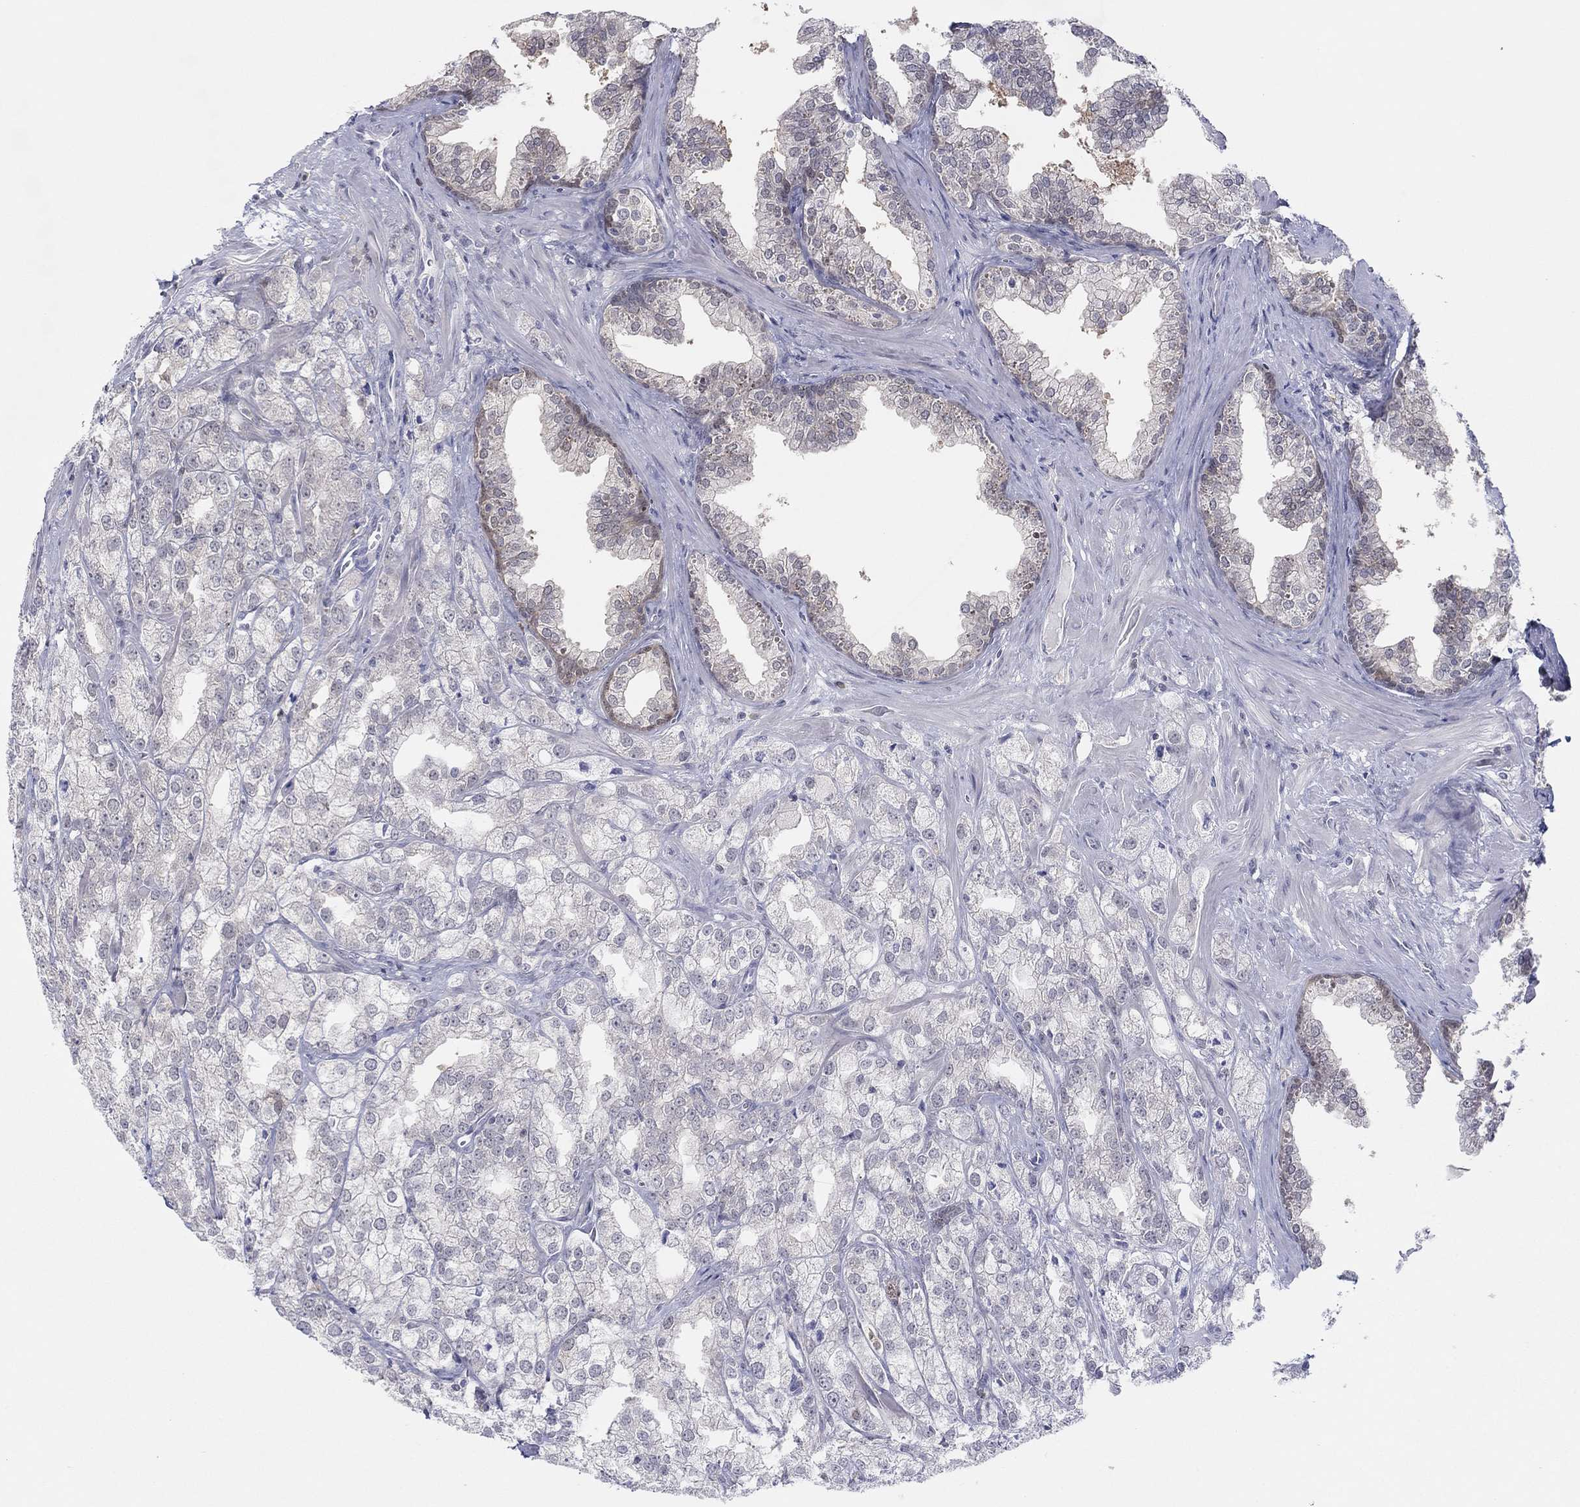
{"staining": {"intensity": "negative", "quantity": "none", "location": "none"}, "tissue": "prostate cancer", "cell_type": "Tumor cells", "image_type": "cancer", "snomed": [{"axis": "morphology", "description": "Adenocarcinoma, NOS"}, {"axis": "topography", "description": "Prostate"}], "caption": "The immunohistochemistry image has no significant expression in tumor cells of adenocarcinoma (prostate) tissue.", "gene": "PDXK", "patient": {"sex": "male", "age": 70}}